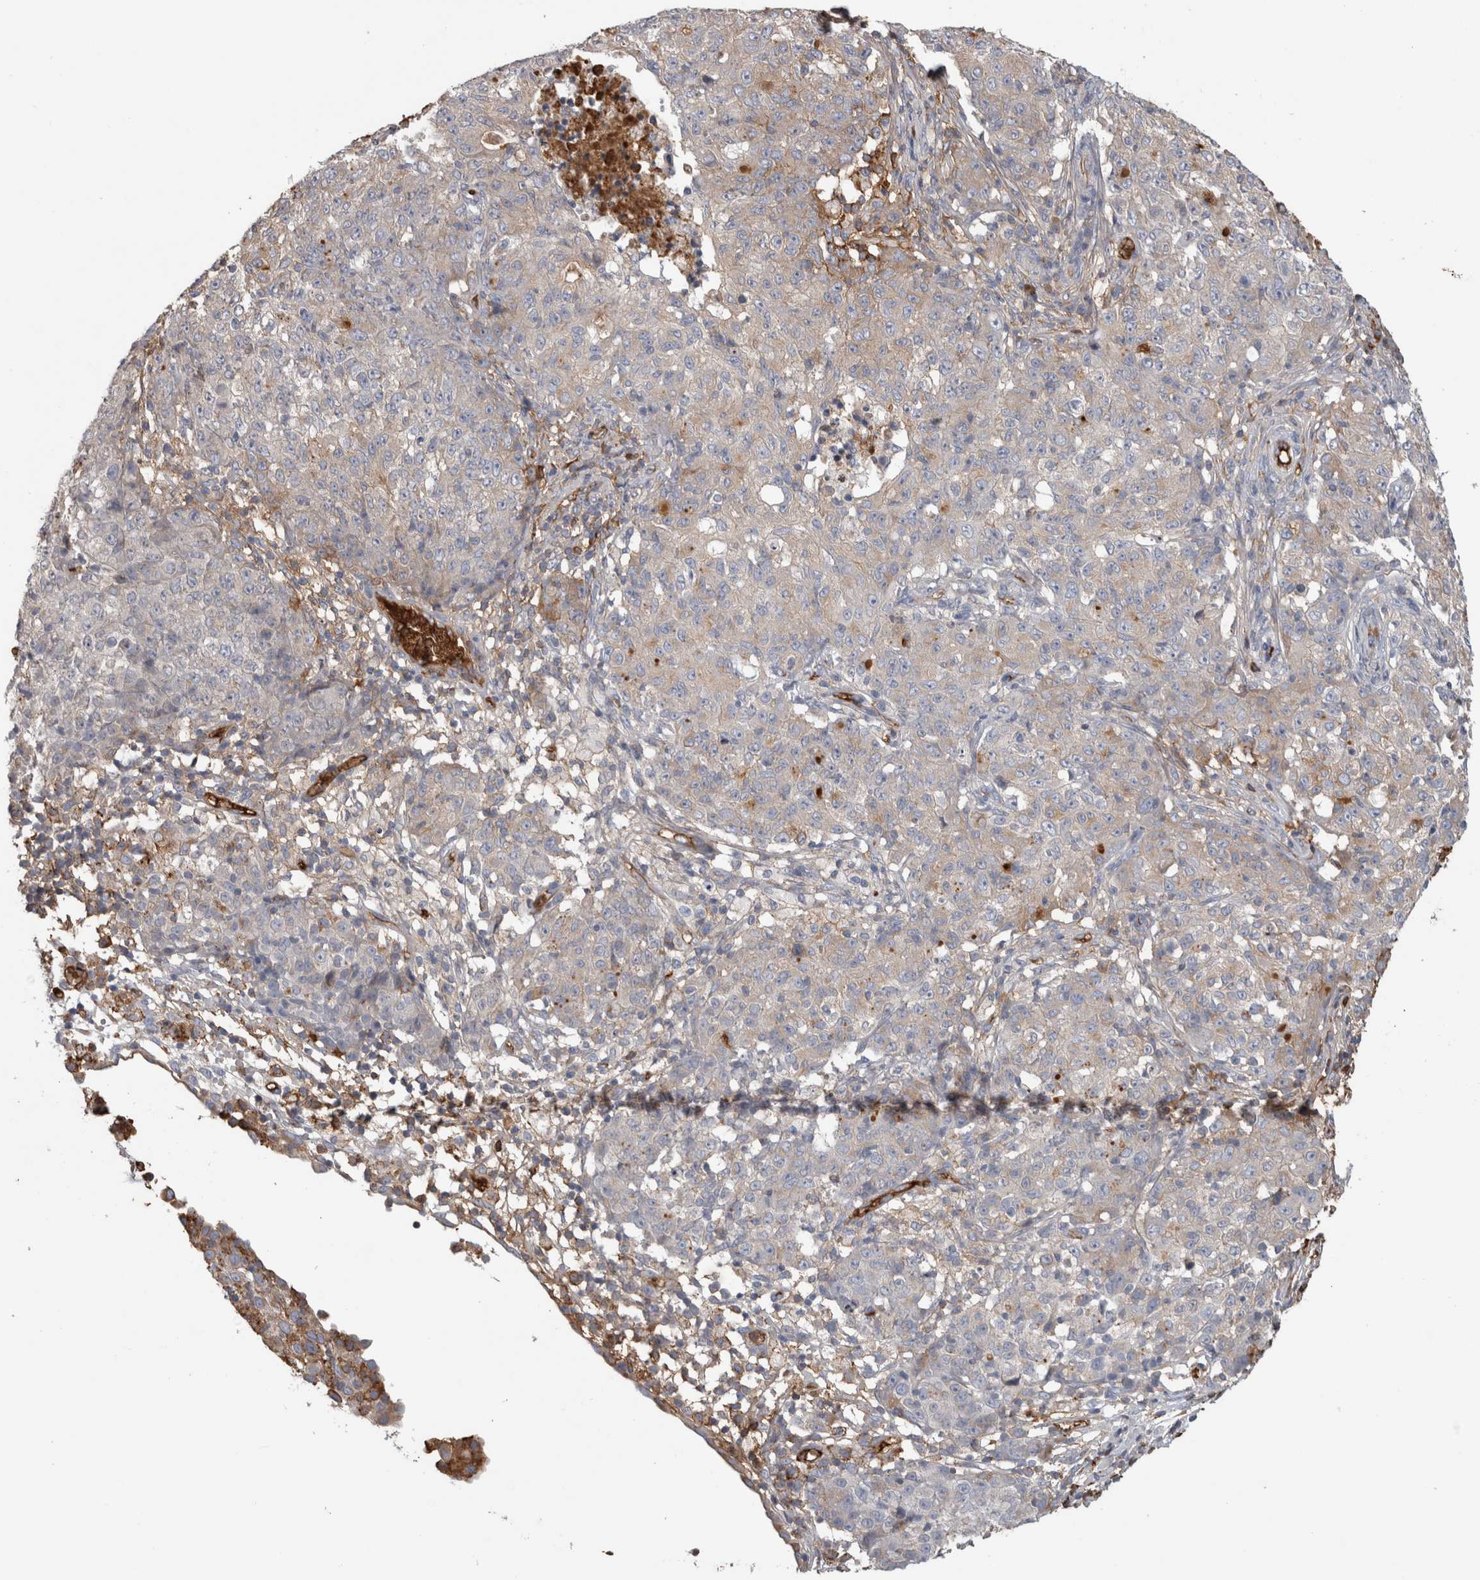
{"staining": {"intensity": "moderate", "quantity": "<25%", "location": "cytoplasmic/membranous"}, "tissue": "ovarian cancer", "cell_type": "Tumor cells", "image_type": "cancer", "snomed": [{"axis": "morphology", "description": "Carcinoma, endometroid"}, {"axis": "topography", "description": "Ovary"}], "caption": "A histopathology image of human ovarian cancer (endometroid carcinoma) stained for a protein displays moderate cytoplasmic/membranous brown staining in tumor cells.", "gene": "TBCE", "patient": {"sex": "female", "age": 42}}